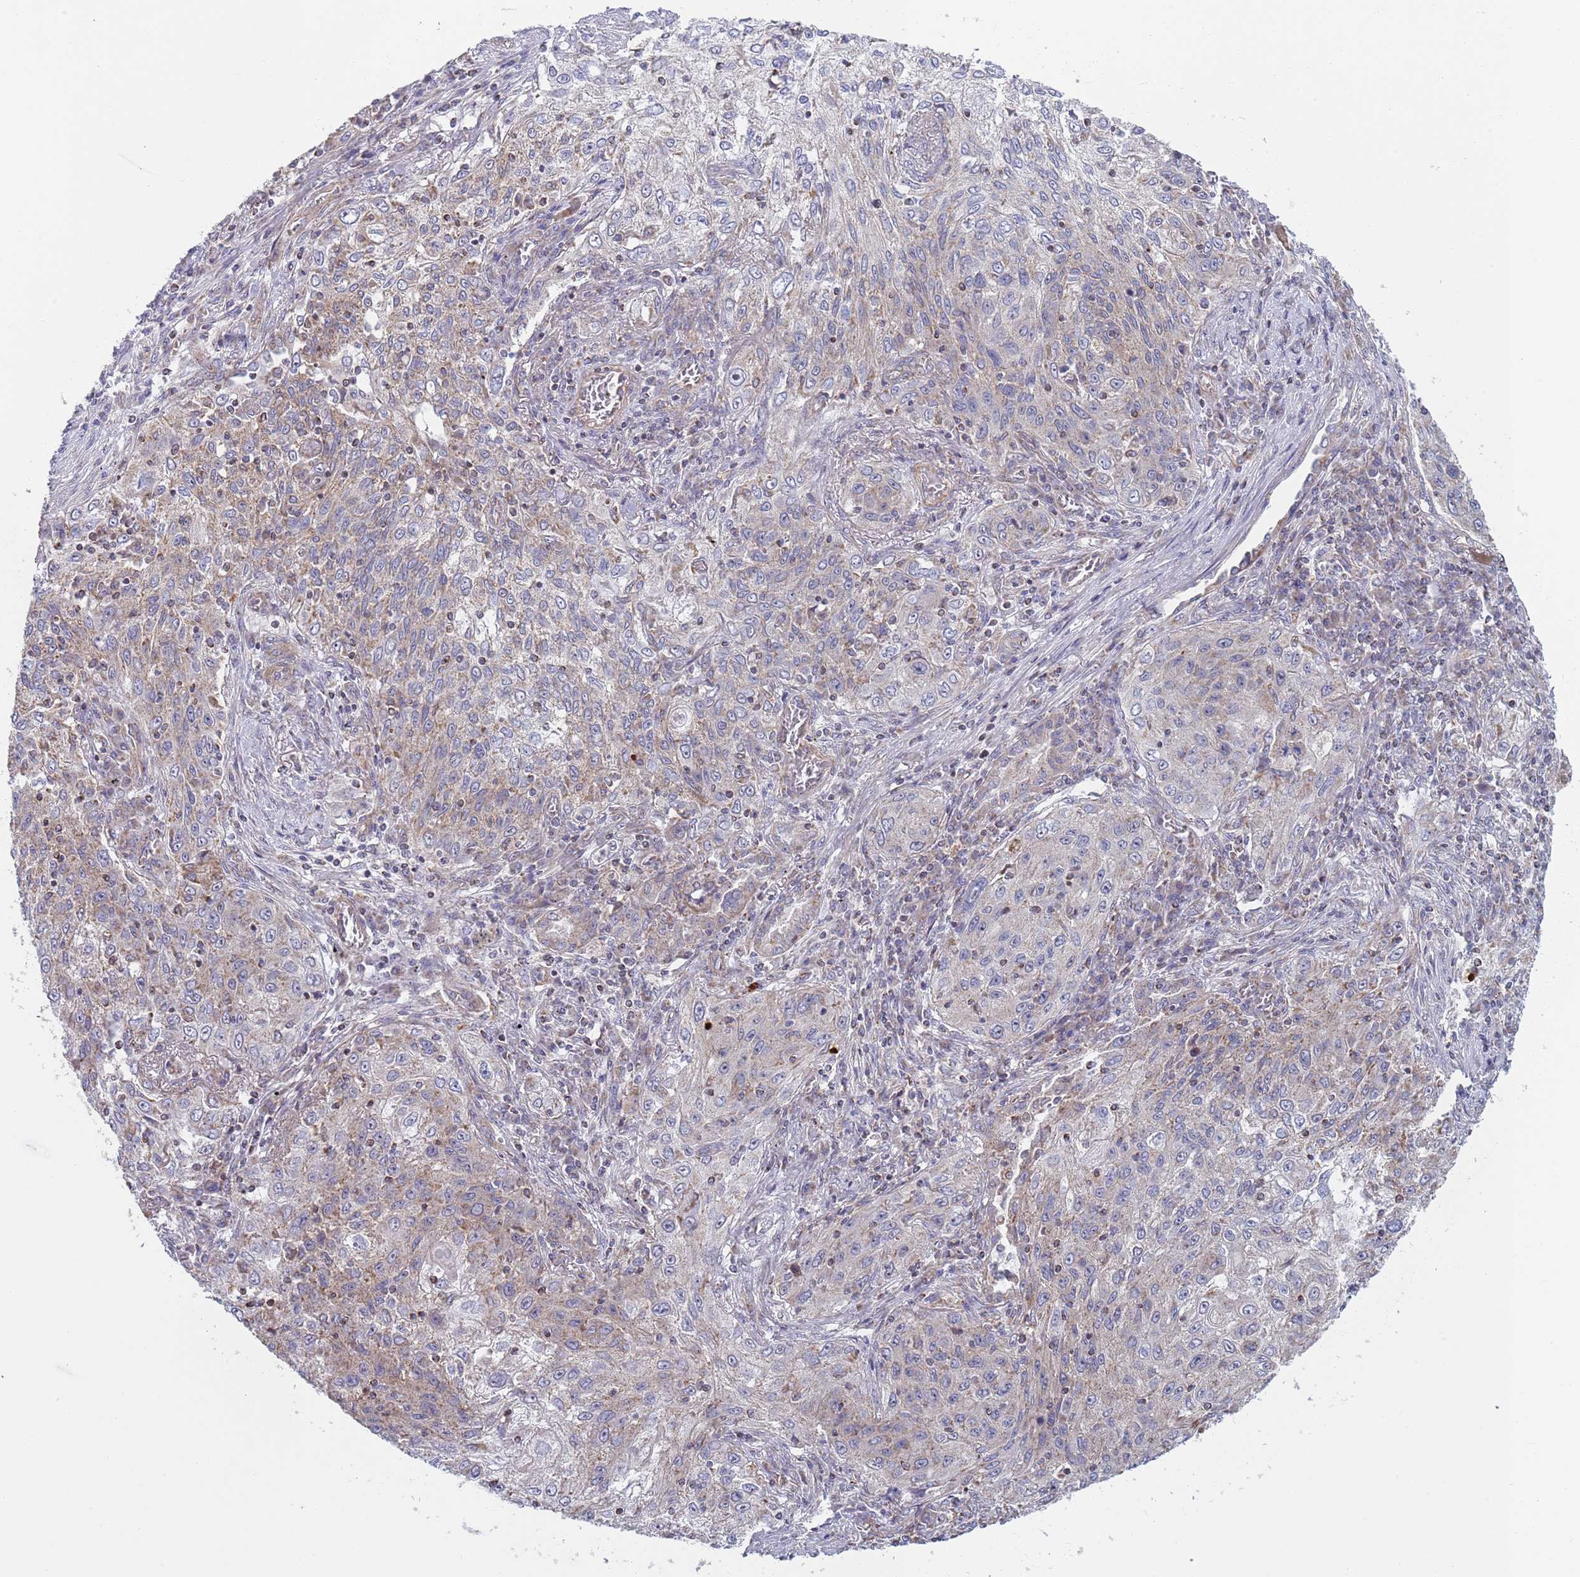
{"staining": {"intensity": "moderate", "quantity": "25%-75%", "location": "cytoplasmic/membranous"}, "tissue": "lung cancer", "cell_type": "Tumor cells", "image_type": "cancer", "snomed": [{"axis": "morphology", "description": "Squamous cell carcinoma, NOS"}, {"axis": "topography", "description": "Lung"}], "caption": "Immunohistochemistry of lung cancer (squamous cell carcinoma) displays medium levels of moderate cytoplasmic/membranous expression in approximately 25%-75% of tumor cells. Nuclei are stained in blue.", "gene": "PWWP3A", "patient": {"sex": "female", "age": 69}}